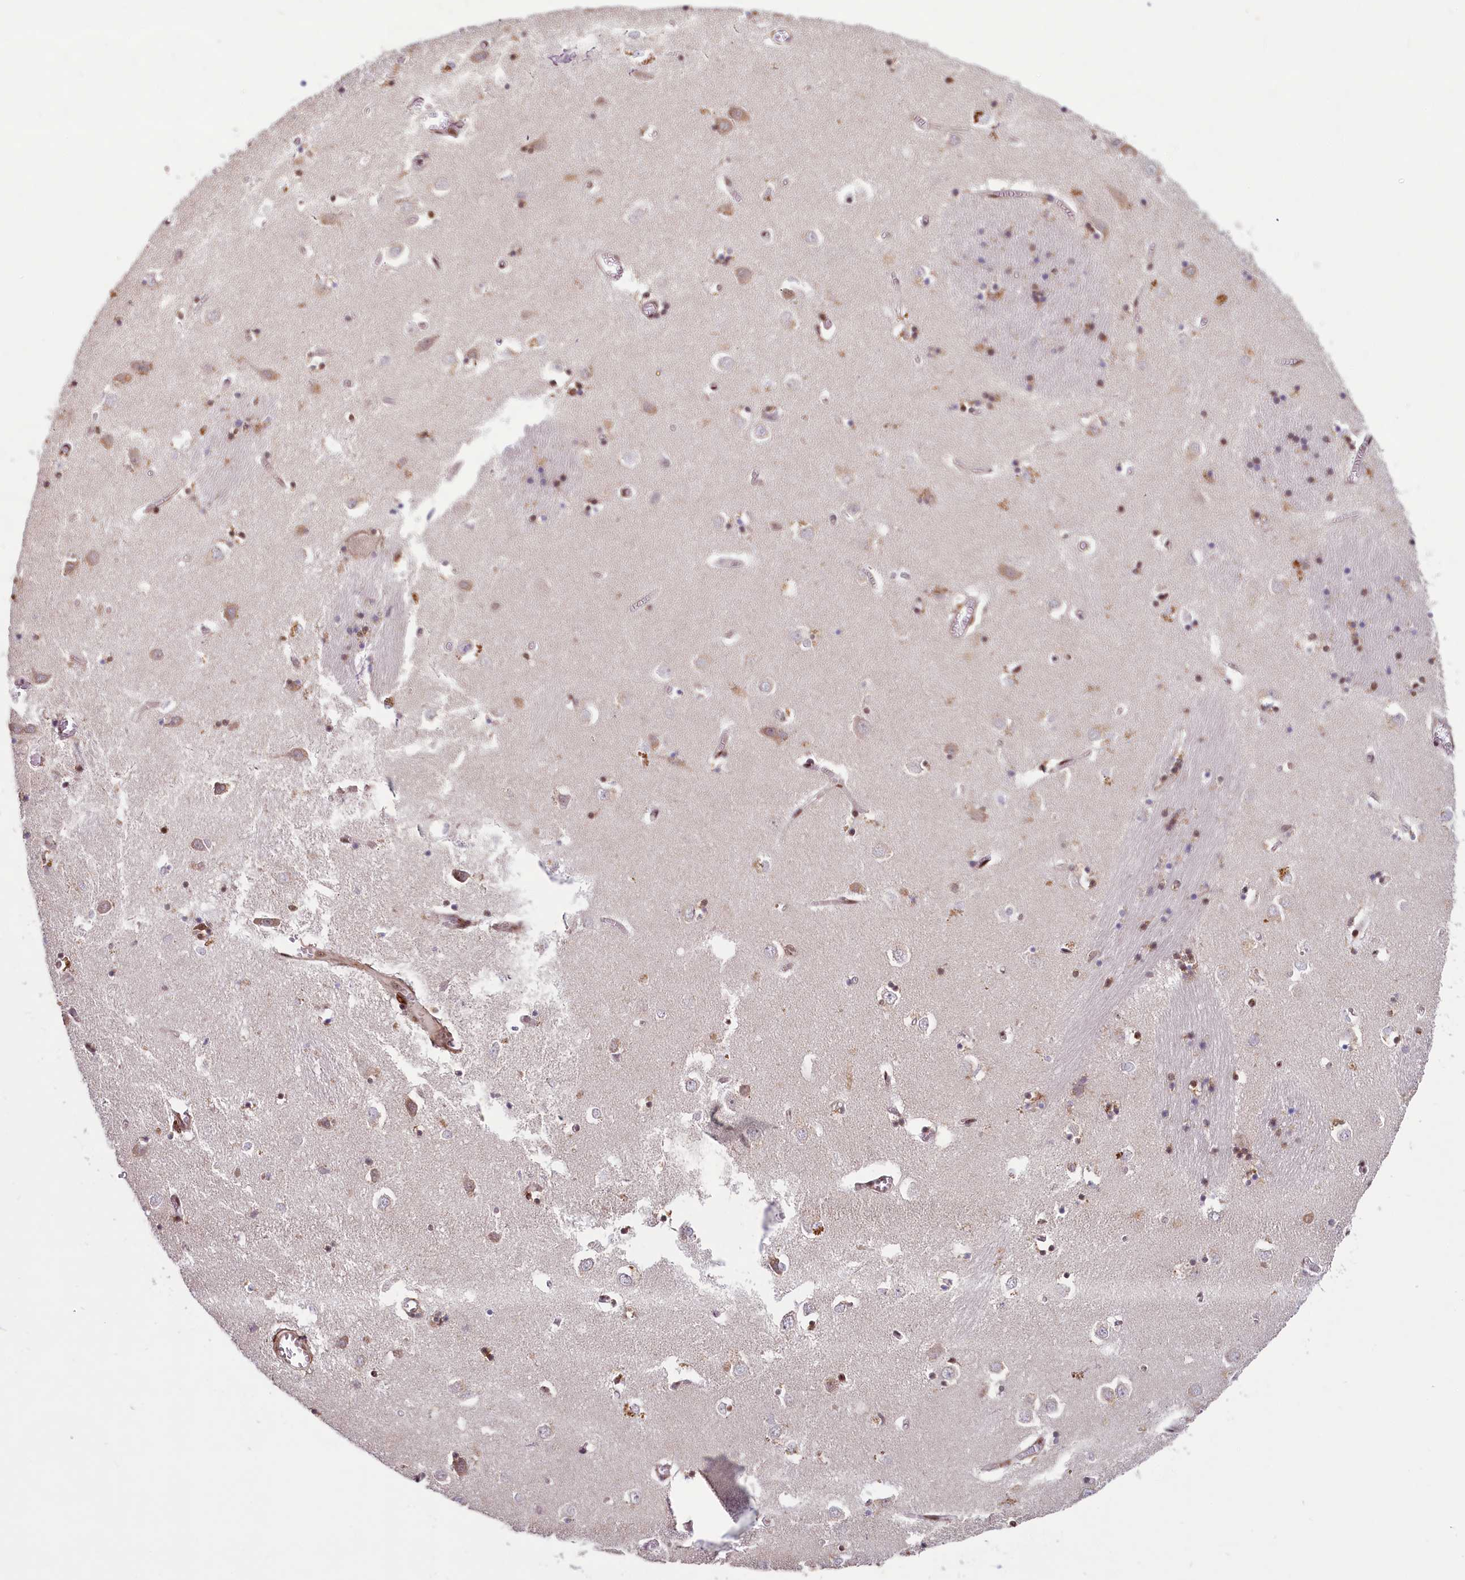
{"staining": {"intensity": "moderate", "quantity": "25%-75%", "location": "nuclear"}, "tissue": "caudate", "cell_type": "Glial cells", "image_type": "normal", "snomed": [{"axis": "morphology", "description": "Normal tissue, NOS"}, {"axis": "topography", "description": "Lateral ventricle wall"}], "caption": "Benign caudate exhibits moderate nuclear staining in about 25%-75% of glial cells, visualized by immunohistochemistry.", "gene": "TCOF1", "patient": {"sex": "male", "age": 37}}